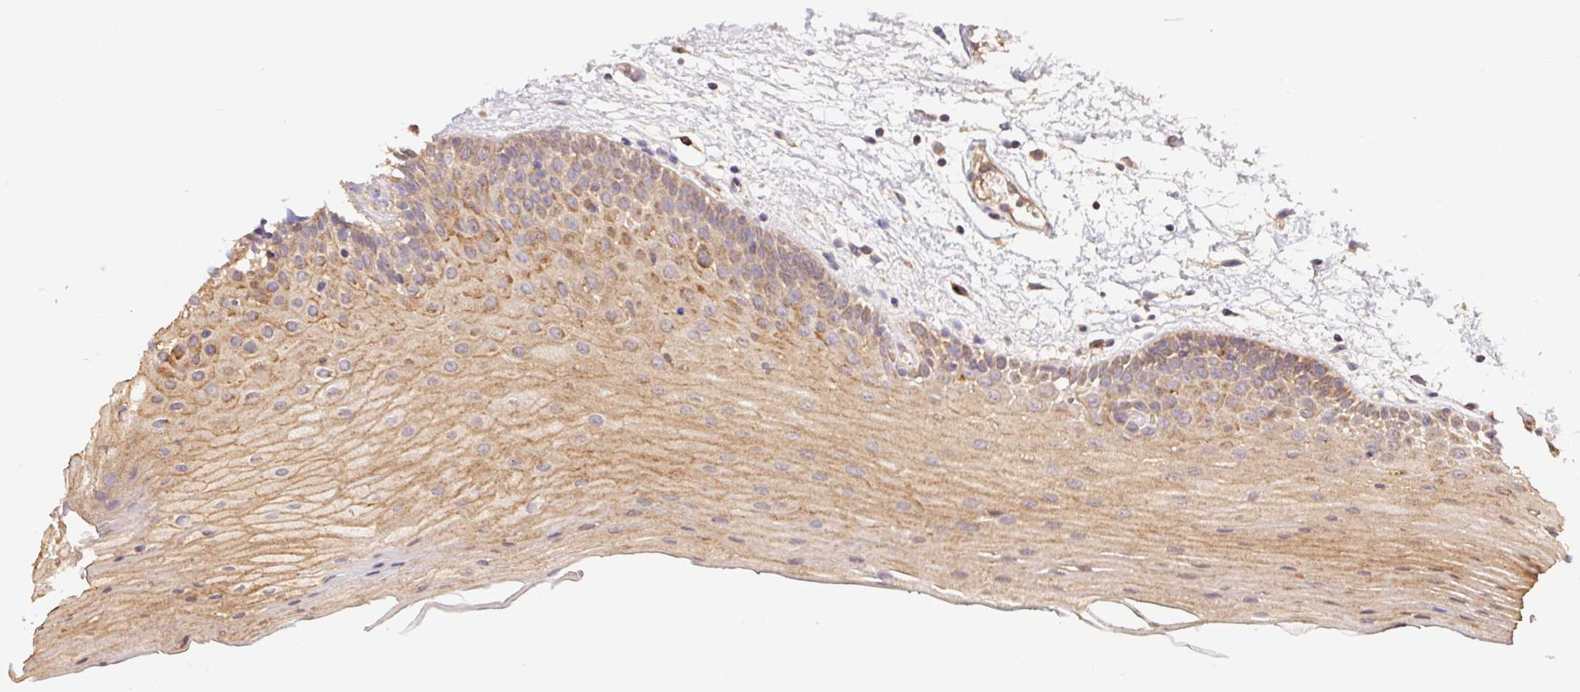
{"staining": {"intensity": "moderate", "quantity": ">75%", "location": "cytoplasmic/membranous"}, "tissue": "oral mucosa", "cell_type": "Squamous epithelial cells", "image_type": "normal", "snomed": [{"axis": "morphology", "description": "Normal tissue, NOS"}, {"axis": "morphology", "description": "Squamous cell carcinoma, NOS"}, {"axis": "topography", "description": "Oral tissue"}, {"axis": "topography", "description": "Tounge, NOS"}, {"axis": "topography", "description": "Head-Neck"}], "caption": "Benign oral mucosa was stained to show a protein in brown. There is medium levels of moderate cytoplasmic/membranous staining in approximately >75% of squamous epithelial cells.", "gene": "RAB11A", "patient": {"sex": "male", "age": 62}}